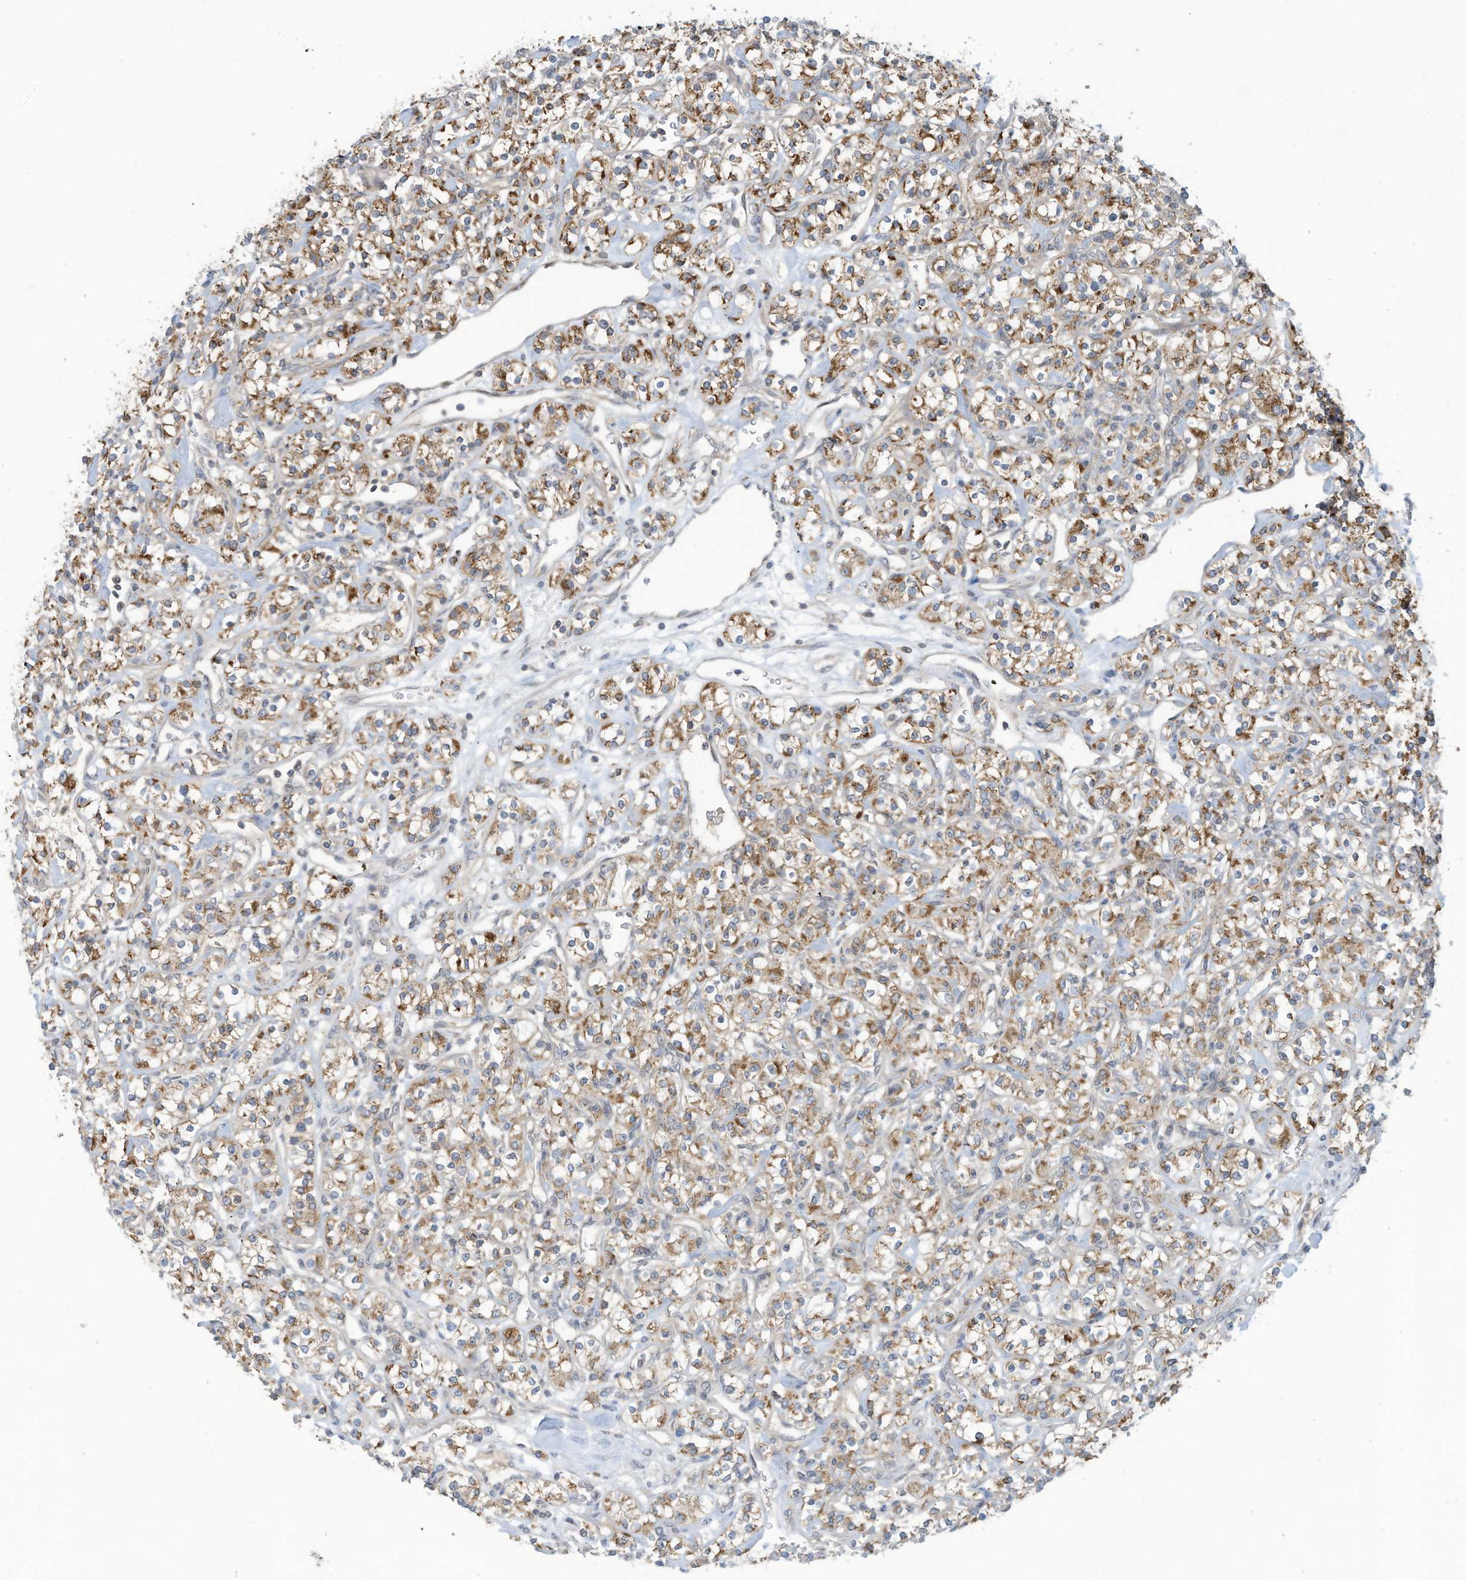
{"staining": {"intensity": "moderate", "quantity": ">75%", "location": "cytoplasmic/membranous"}, "tissue": "renal cancer", "cell_type": "Tumor cells", "image_type": "cancer", "snomed": [{"axis": "morphology", "description": "Adenocarcinoma, NOS"}, {"axis": "topography", "description": "Kidney"}], "caption": "A brown stain highlights moderate cytoplasmic/membranous staining of a protein in renal cancer tumor cells. (Stains: DAB (3,3'-diaminobenzidine) in brown, nuclei in blue, Microscopy: brightfield microscopy at high magnification).", "gene": "SCGB1D2", "patient": {"sex": "male", "age": 77}}